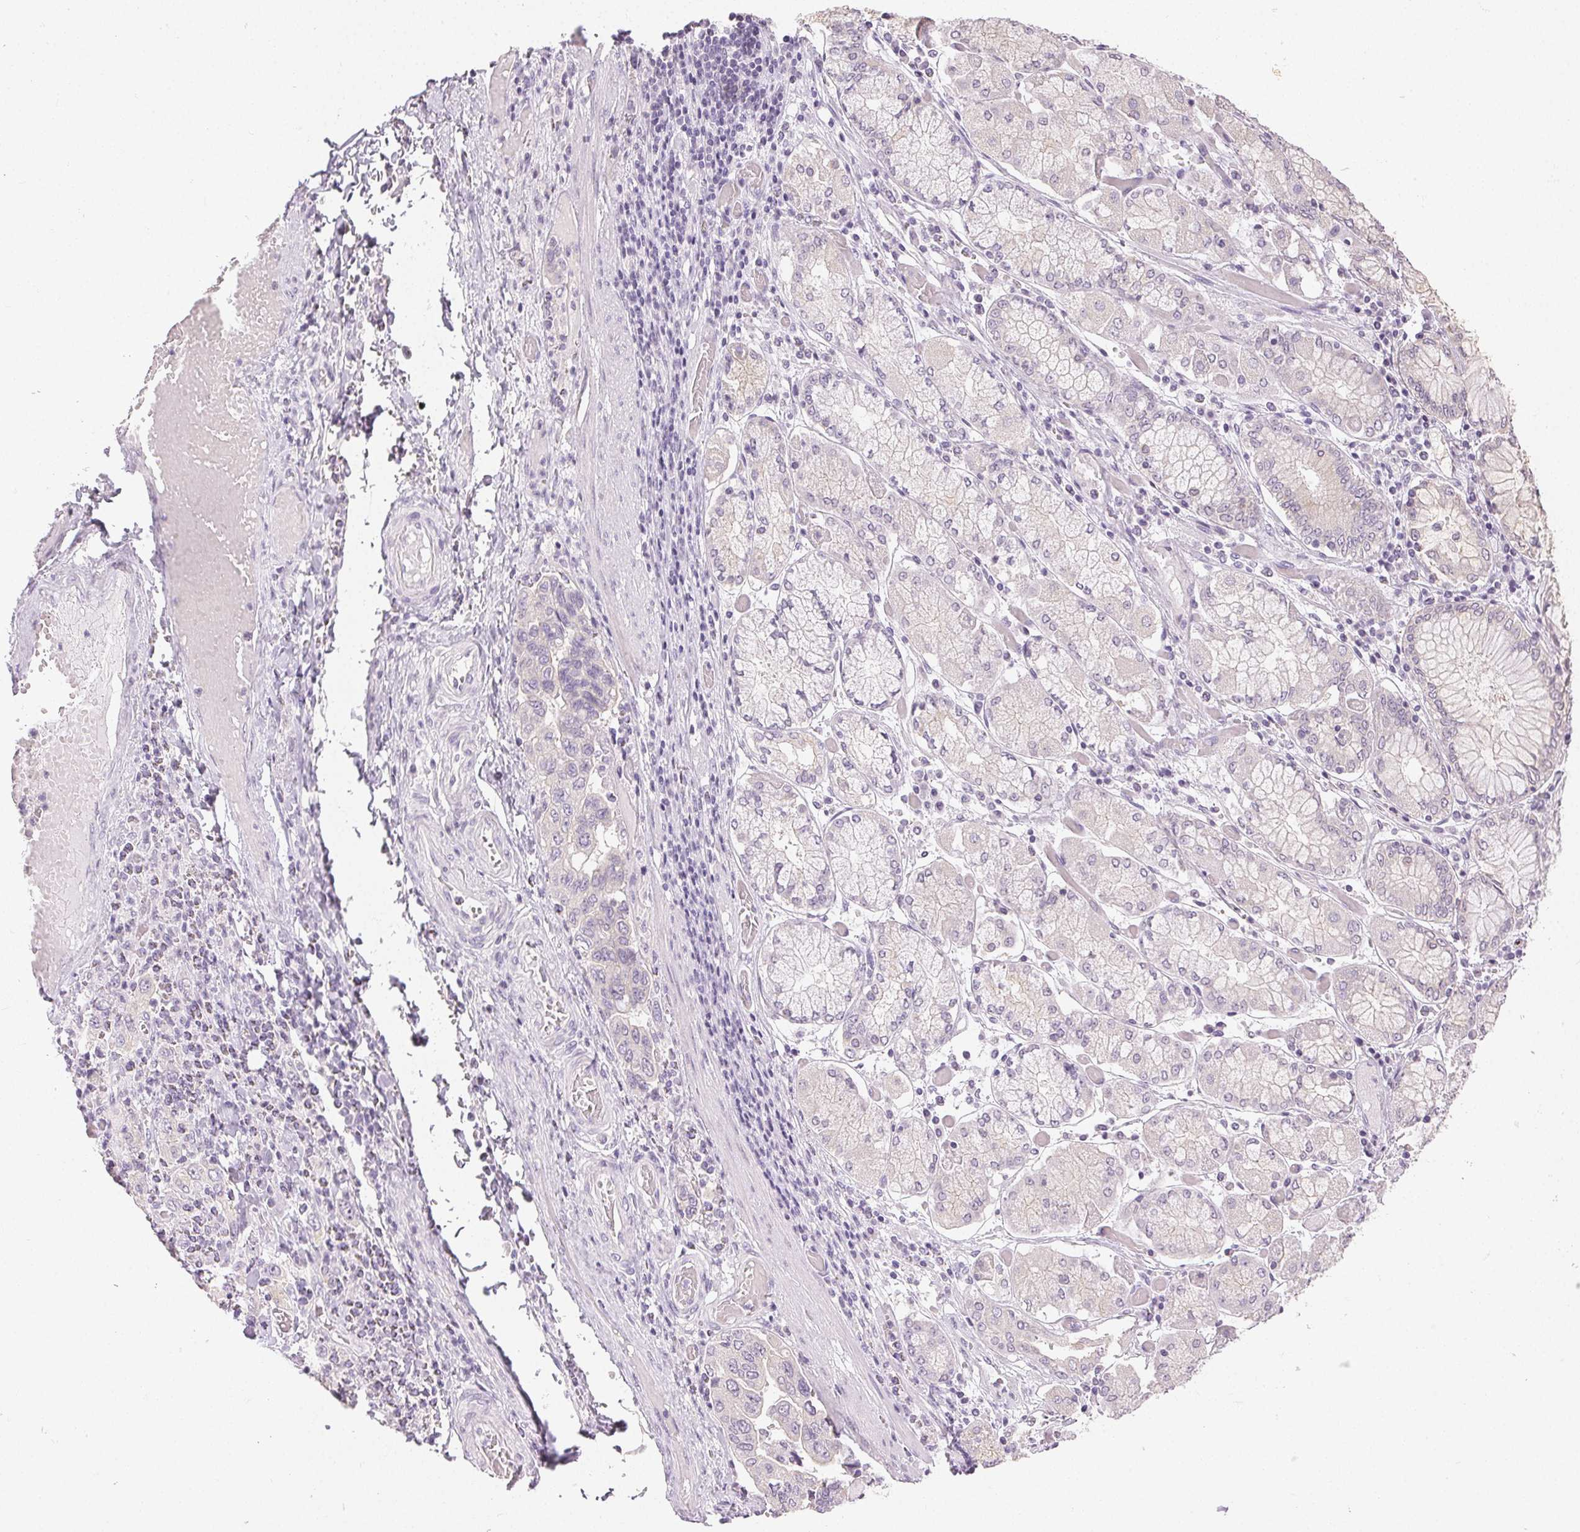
{"staining": {"intensity": "negative", "quantity": "none", "location": "none"}, "tissue": "stomach cancer", "cell_type": "Tumor cells", "image_type": "cancer", "snomed": [{"axis": "morphology", "description": "Adenocarcinoma, NOS"}, {"axis": "topography", "description": "Stomach, upper"}, {"axis": "topography", "description": "Stomach"}], "caption": "Immunohistochemistry (IHC) of human stomach cancer (adenocarcinoma) shows no staining in tumor cells.", "gene": "SFTPD", "patient": {"sex": "male", "age": 62}}